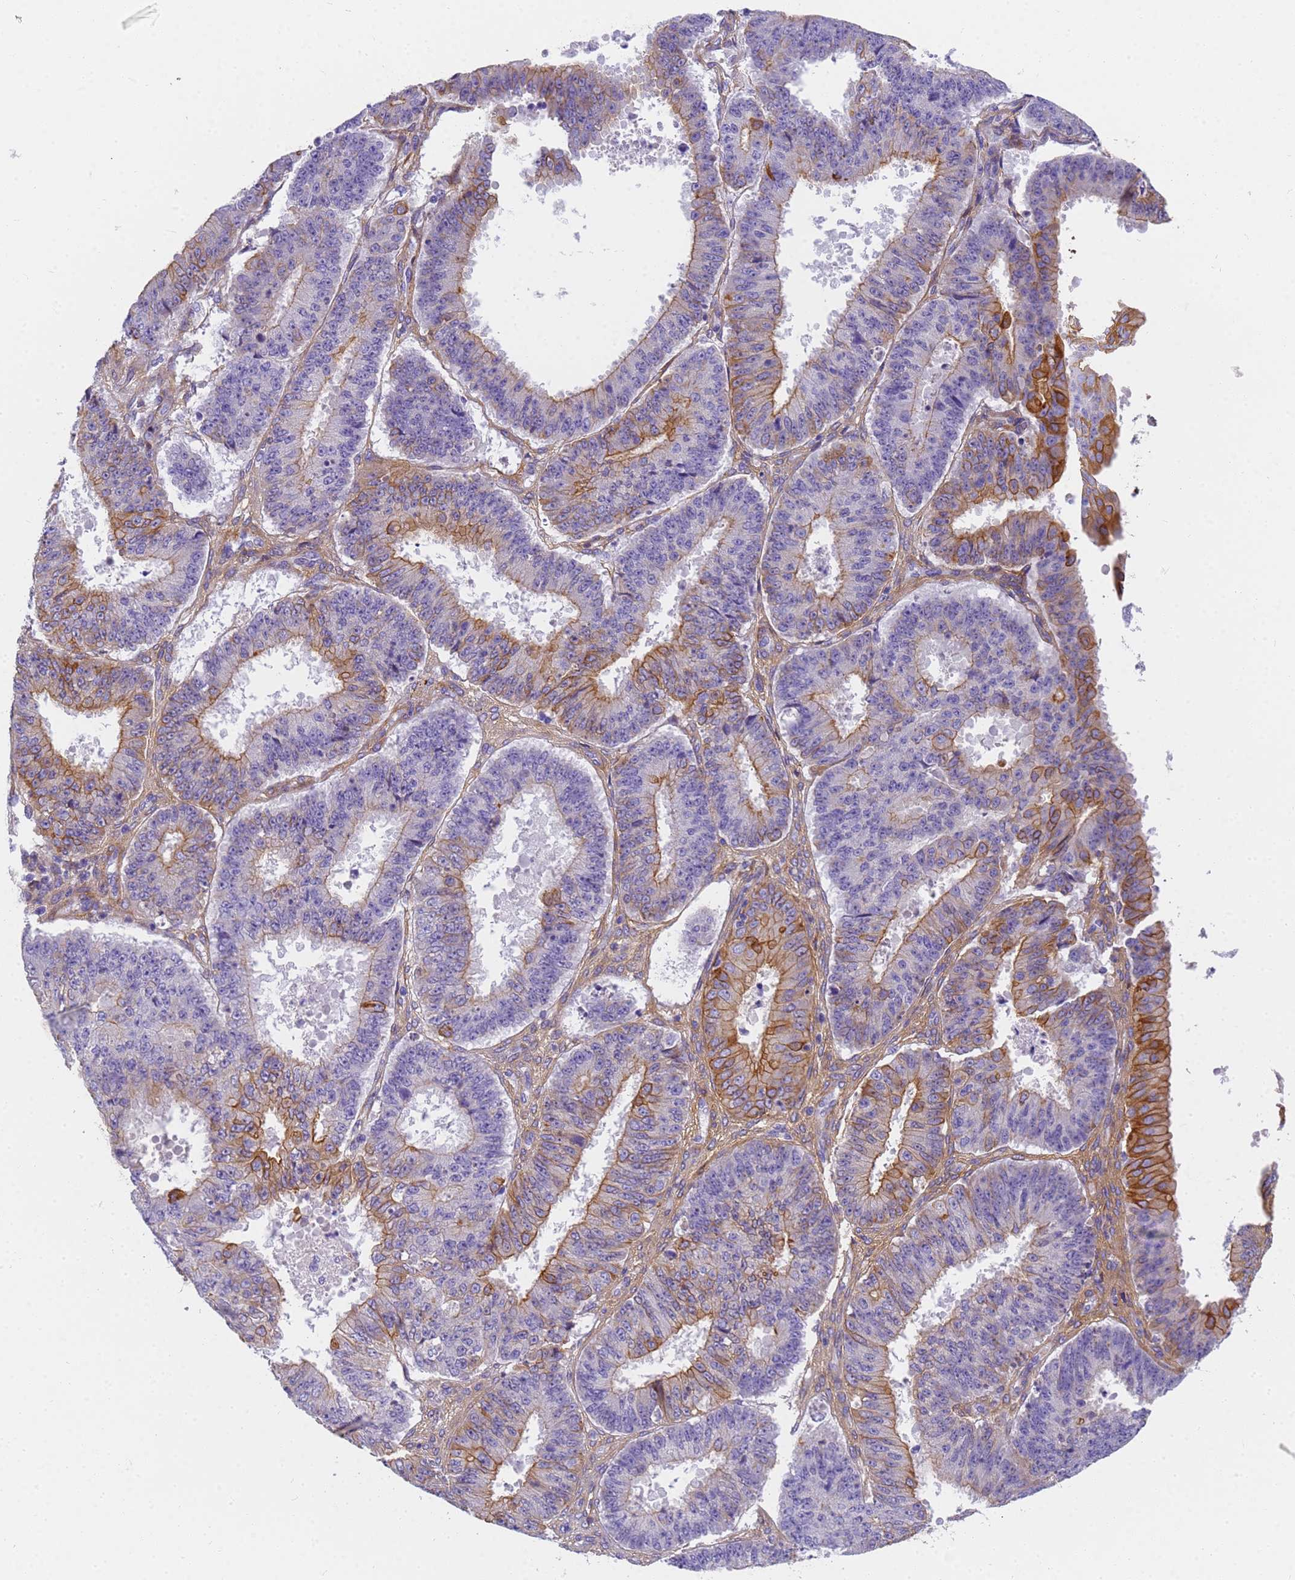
{"staining": {"intensity": "moderate", "quantity": "25%-75%", "location": "cytoplasmic/membranous"}, "tissue": "ovarian cancer", "cell_type": "Tumor cells", "image_type": "cancer", "snomed": [{"axis": "morphology", "description": "Carcinoma, endometroid"}, {"axis": "topography", "description": "Appendix"}, {"axis": "topography", "description": "Ovary"}], "caption": "Brown immunohistochemical staining in endometroid carcinoma (ovarian) exhibits moderate cytoplasmic/membranous positivity in approximately 25%-75% of tumor cells.", "gene": "MVB12A", "patient": {"sex": "female", "age": 42}}